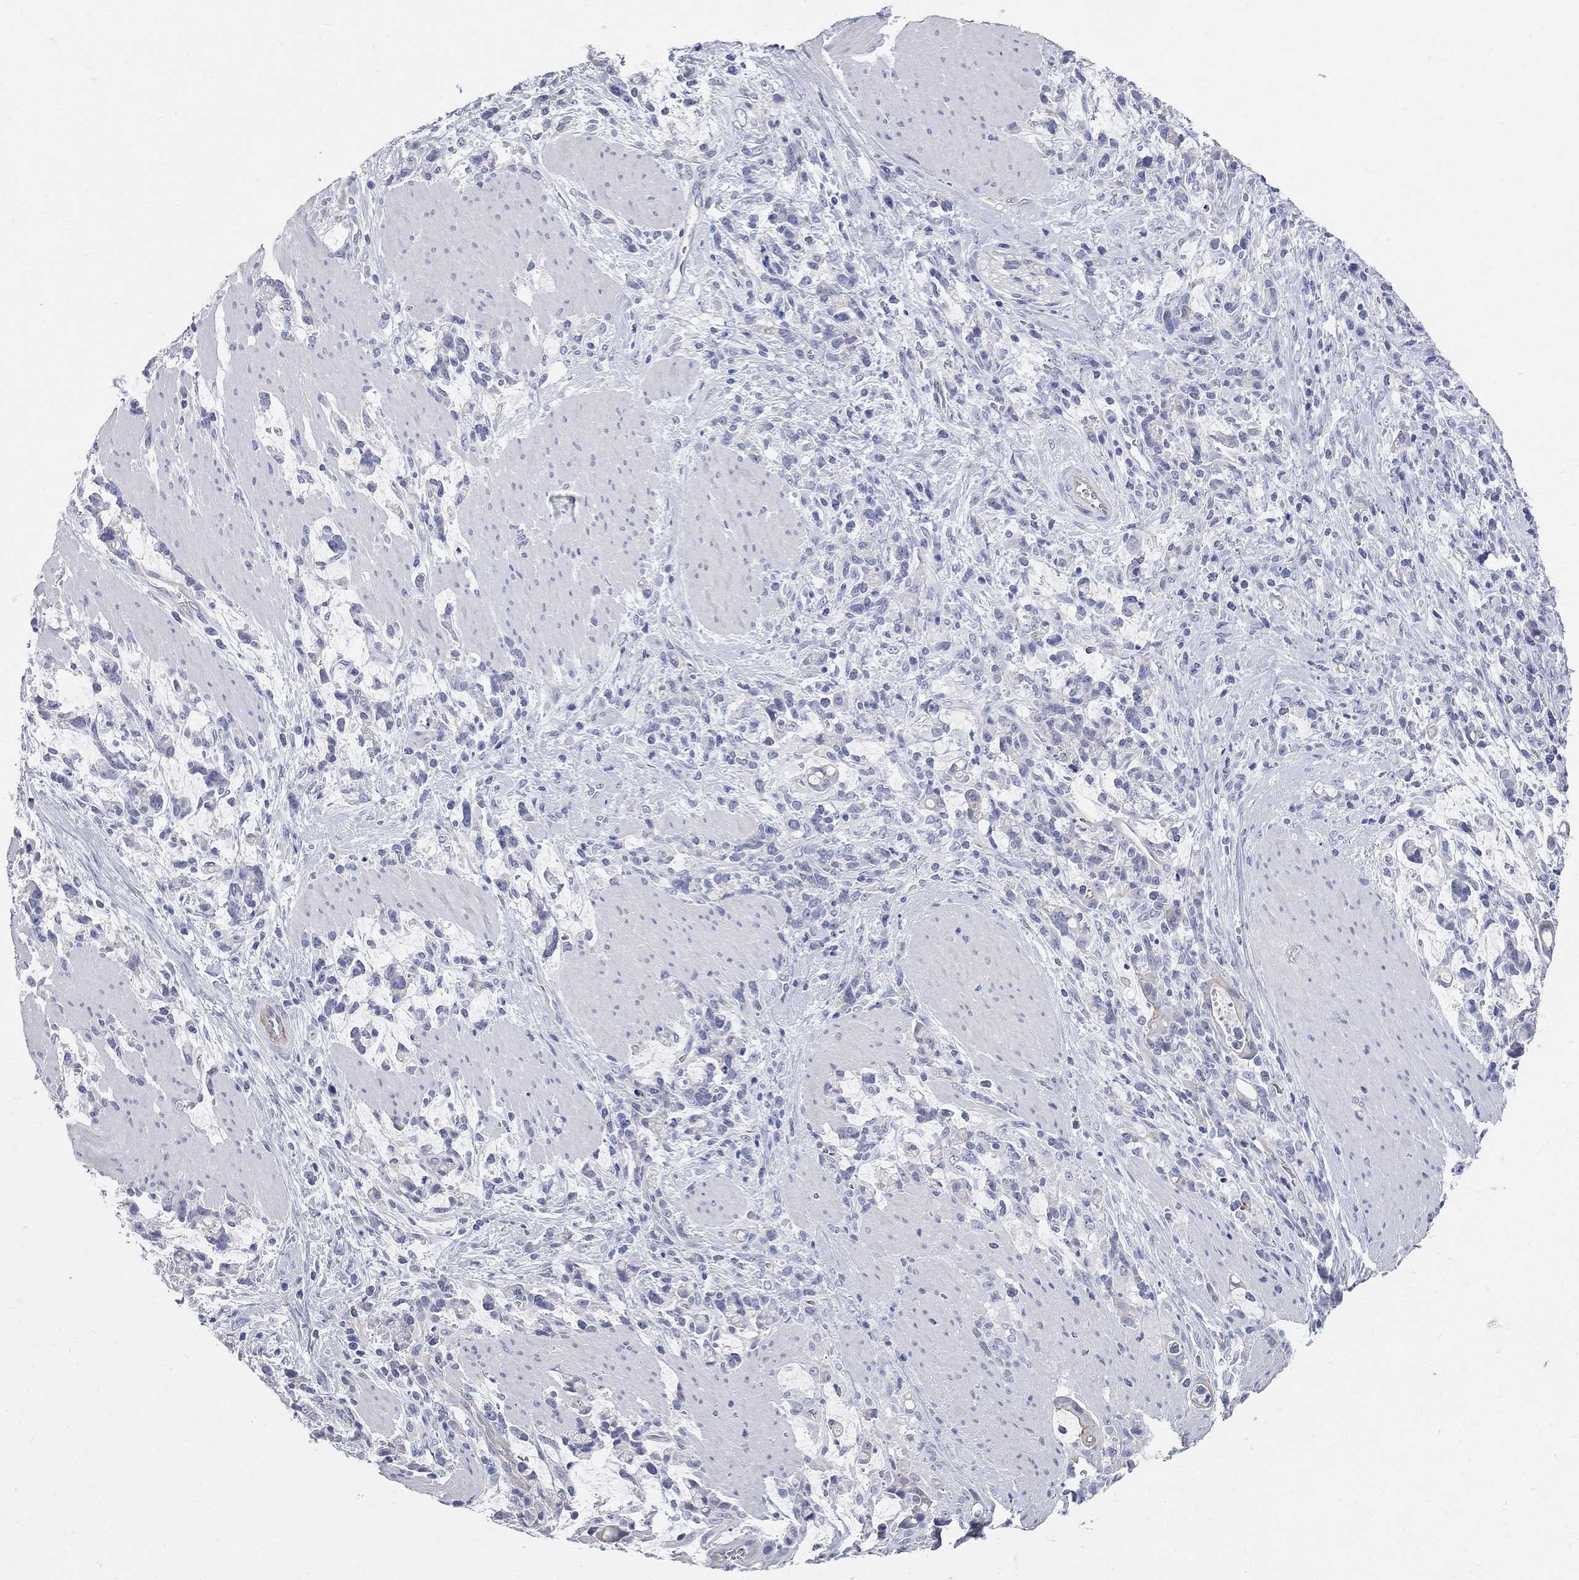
{"staining": {"intensity": "negative", "quantity": "none", "location": "none"}, "tissue": "stomach cancer", "cell_type": "Tumor cells", "image_type": "cancer", "snomed": [{"axis": "morphology", "description": "Adenocarcinoma, NOS"}, {"axis": "topography", "description": "Stomach"}], "caption": "Immunohistochemistry (IHC) image of stomach cancer (adenocarcinoma) stained for a protein (brown), which shows no positivity in tumor cells.", "gene": "AOX1", "patient": {"sex": "female", "age": 57}}